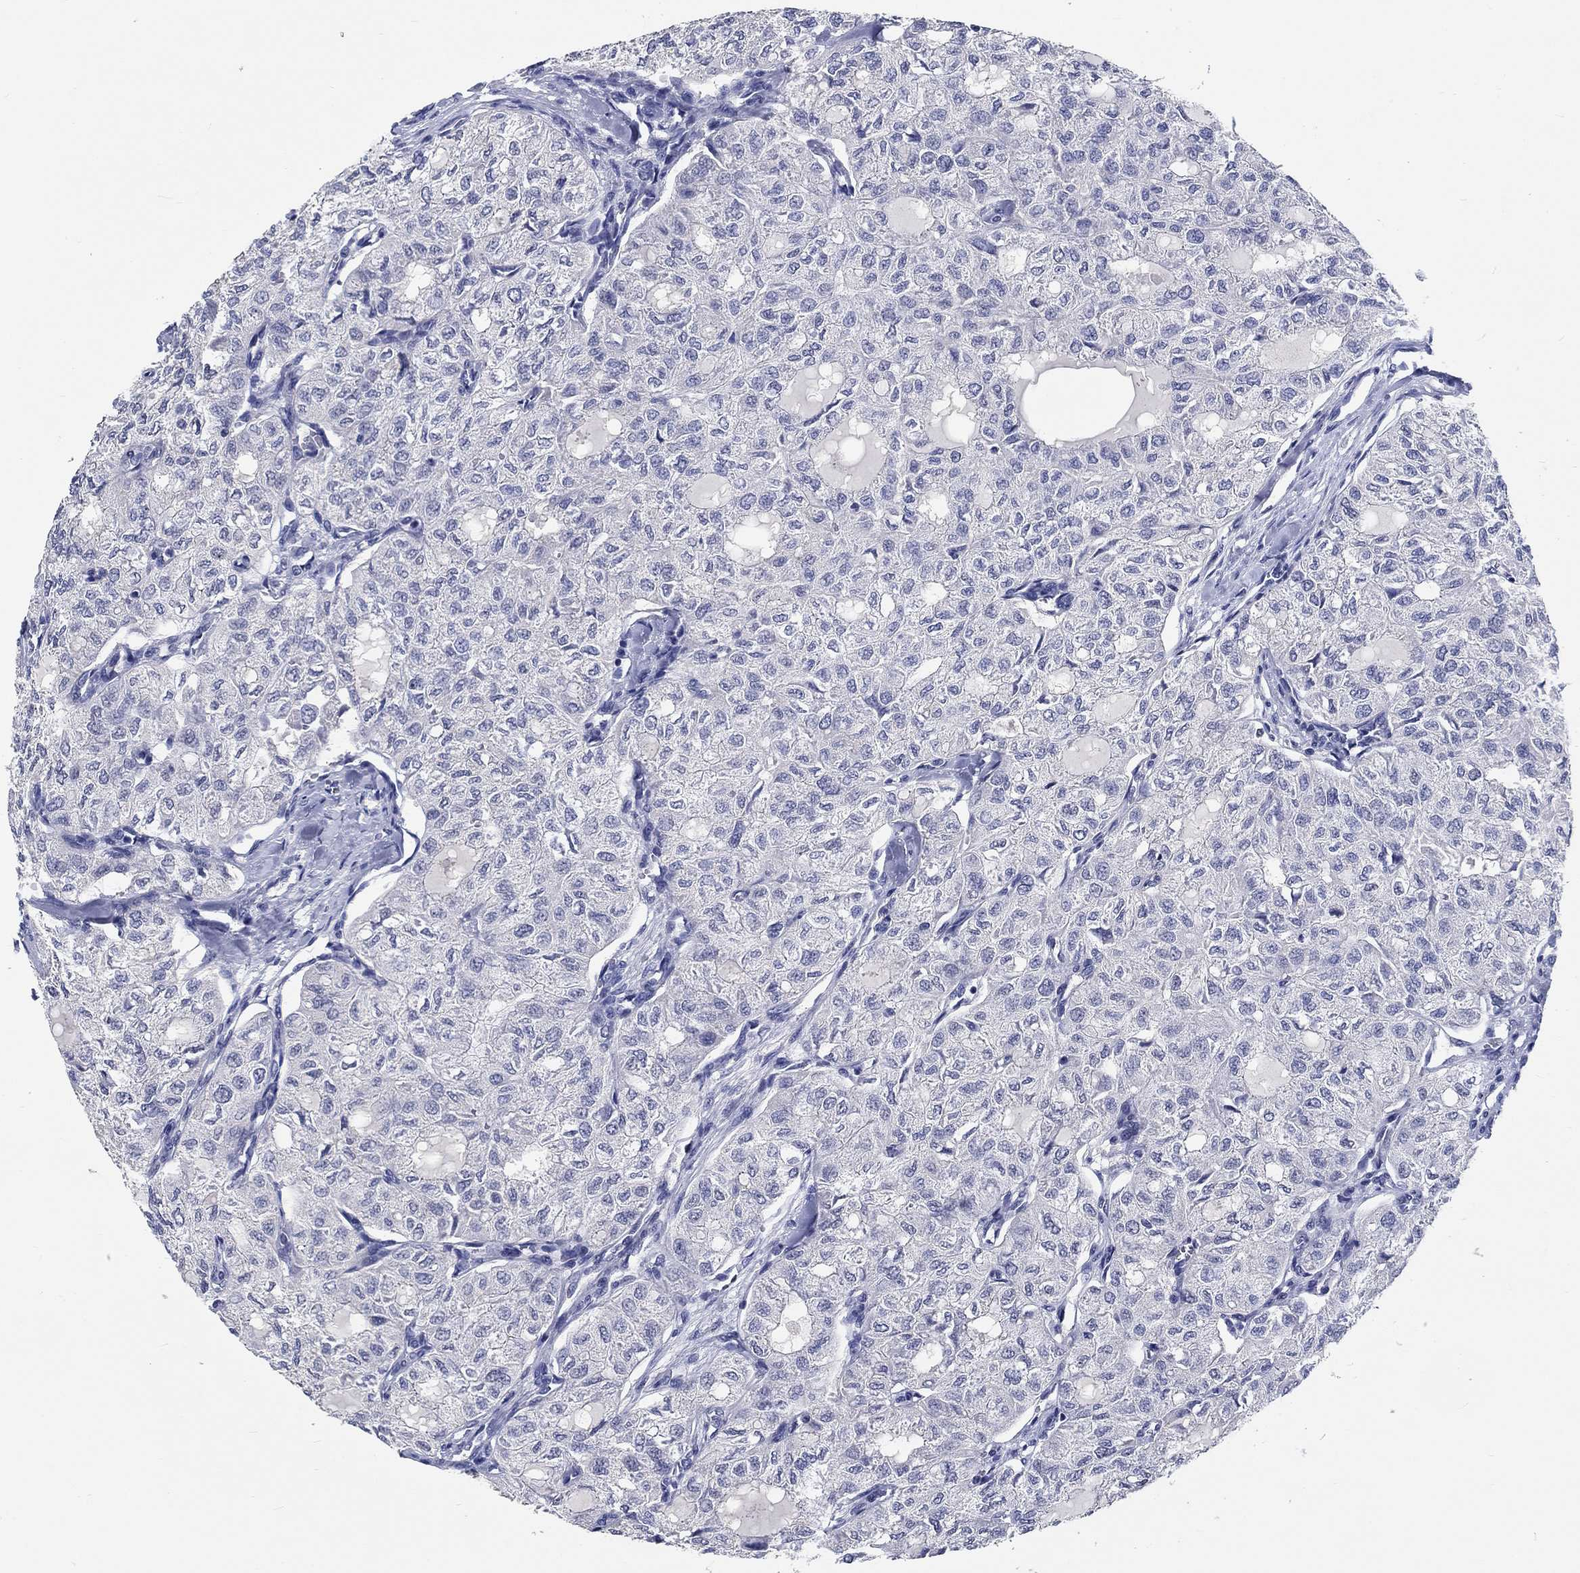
{"staining": {"intensity": "negative", "quantity": "none", "location": "none"}, "tissue": "thyroid cancer", "cell_type": "Tumor cells", "image_type": "cancer", "snomed": [{"axis": "morphology", "description": "Follicular adenoma carcinoma, NOS"}, {"axis": "topography", "description": "Thyroid gland"}], "caption": "A histopathology image of thyroid follicular adenoma carcinoma stained for a protein exhibits no brown staining in tumor cells.", "gene": "GRIN1", "patient": {"sex": "male", "age": 75}}